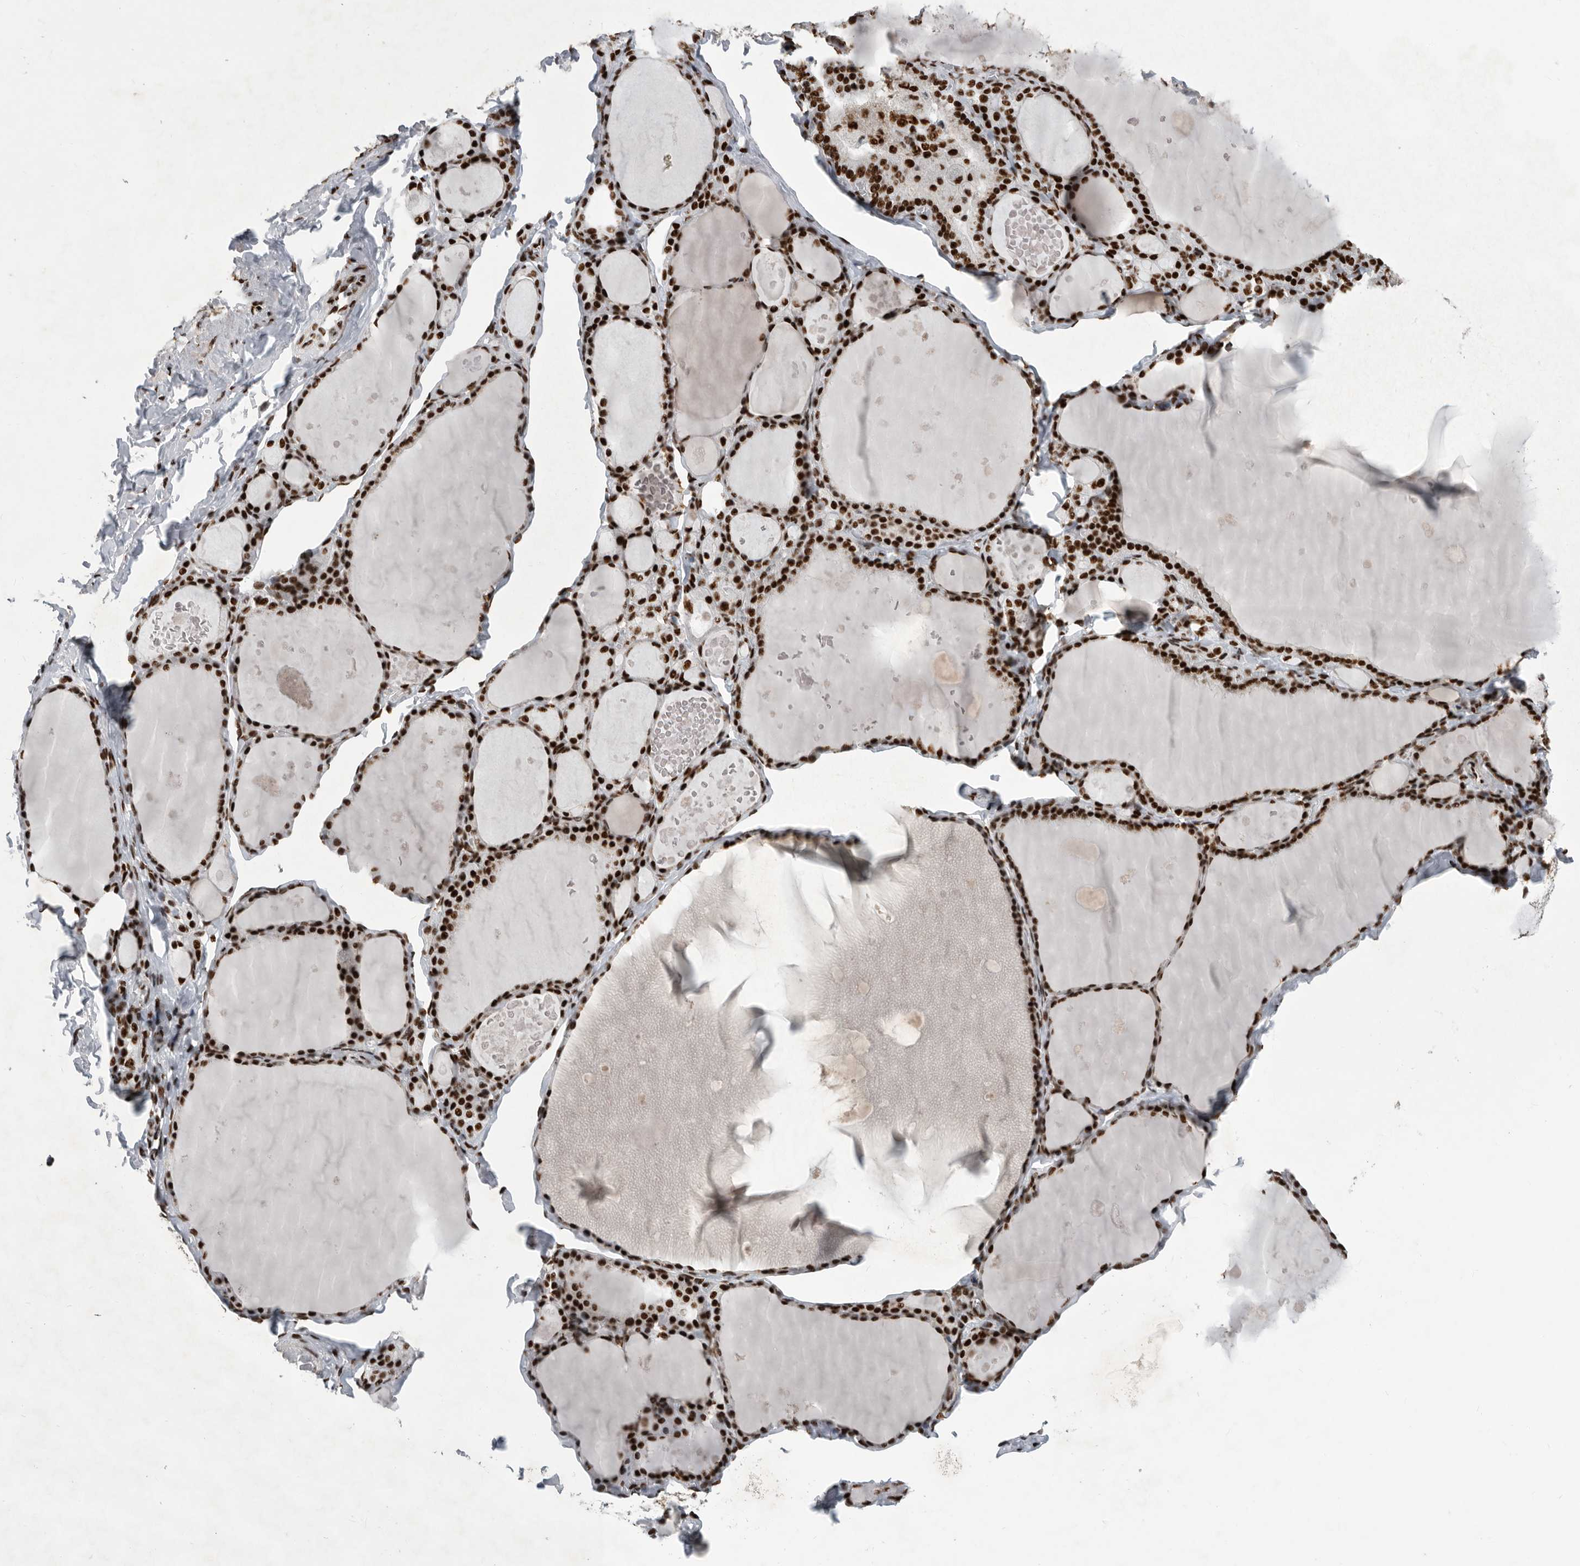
{"staining": {"intensity": "strong", "quantity": ">75%", "location": "nuclear"}, "tissue": "thyroid gland", "cell_type": "Glandular cells", "image_type": "normal", "snomed": [{"axis": "morphology", "description": "Normal tissue, NOS"}, {"axis": "topography", "description": "Thyroid gland"}], "caption": "Unremarkable thyroid gland displays strong nuclear staining in approximately >75% of glandular cells (DAB IHC, brown staining for protein, blue staining for nuclei)..", "gene": "BCLAF1", "patient": {"sex": "male", "age": 56}}